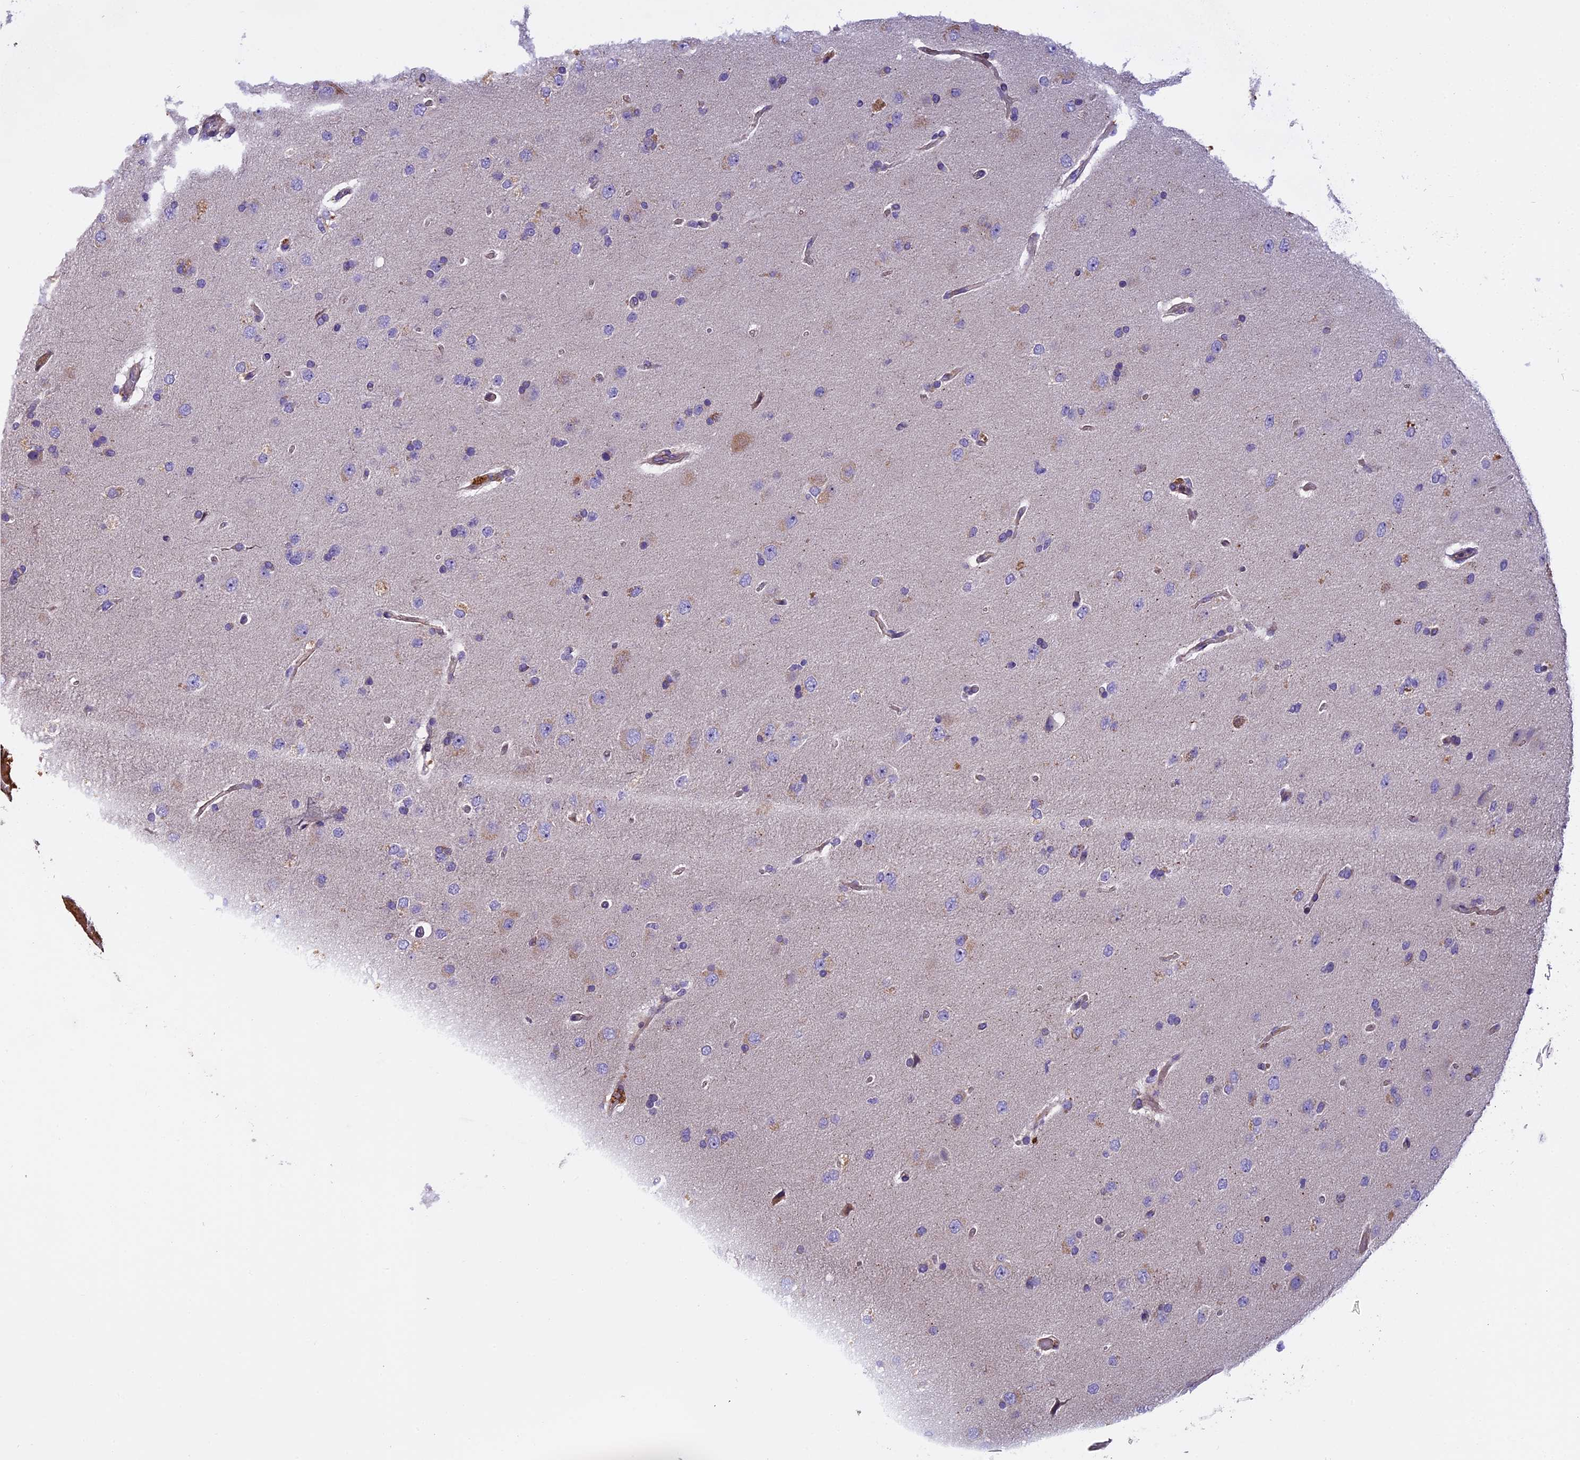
{"staining": {"intensity": "negative", "quantity": "none", "location": "none"}, "tissue": "glioma", "cell_type": "Tumor cells", "image_type": "cancer", "snomed": [{"axis": "morphology", "description": "Glioma, malignant, High grade"}, {"axis": "topography", "description": "Brain"}], "caption": "High magnification brightfield microscopy of malignant glioma (high-grade) stained with DAB (brown) and counterstained with hematoxylin (blue): tumor cells show no significant staining. (DAB (3,3'-diaminobenzidine) immunohistochemistry, high magnification).", "gene": "FAM98C", "patient": {"sex": "male", "age": 72}}